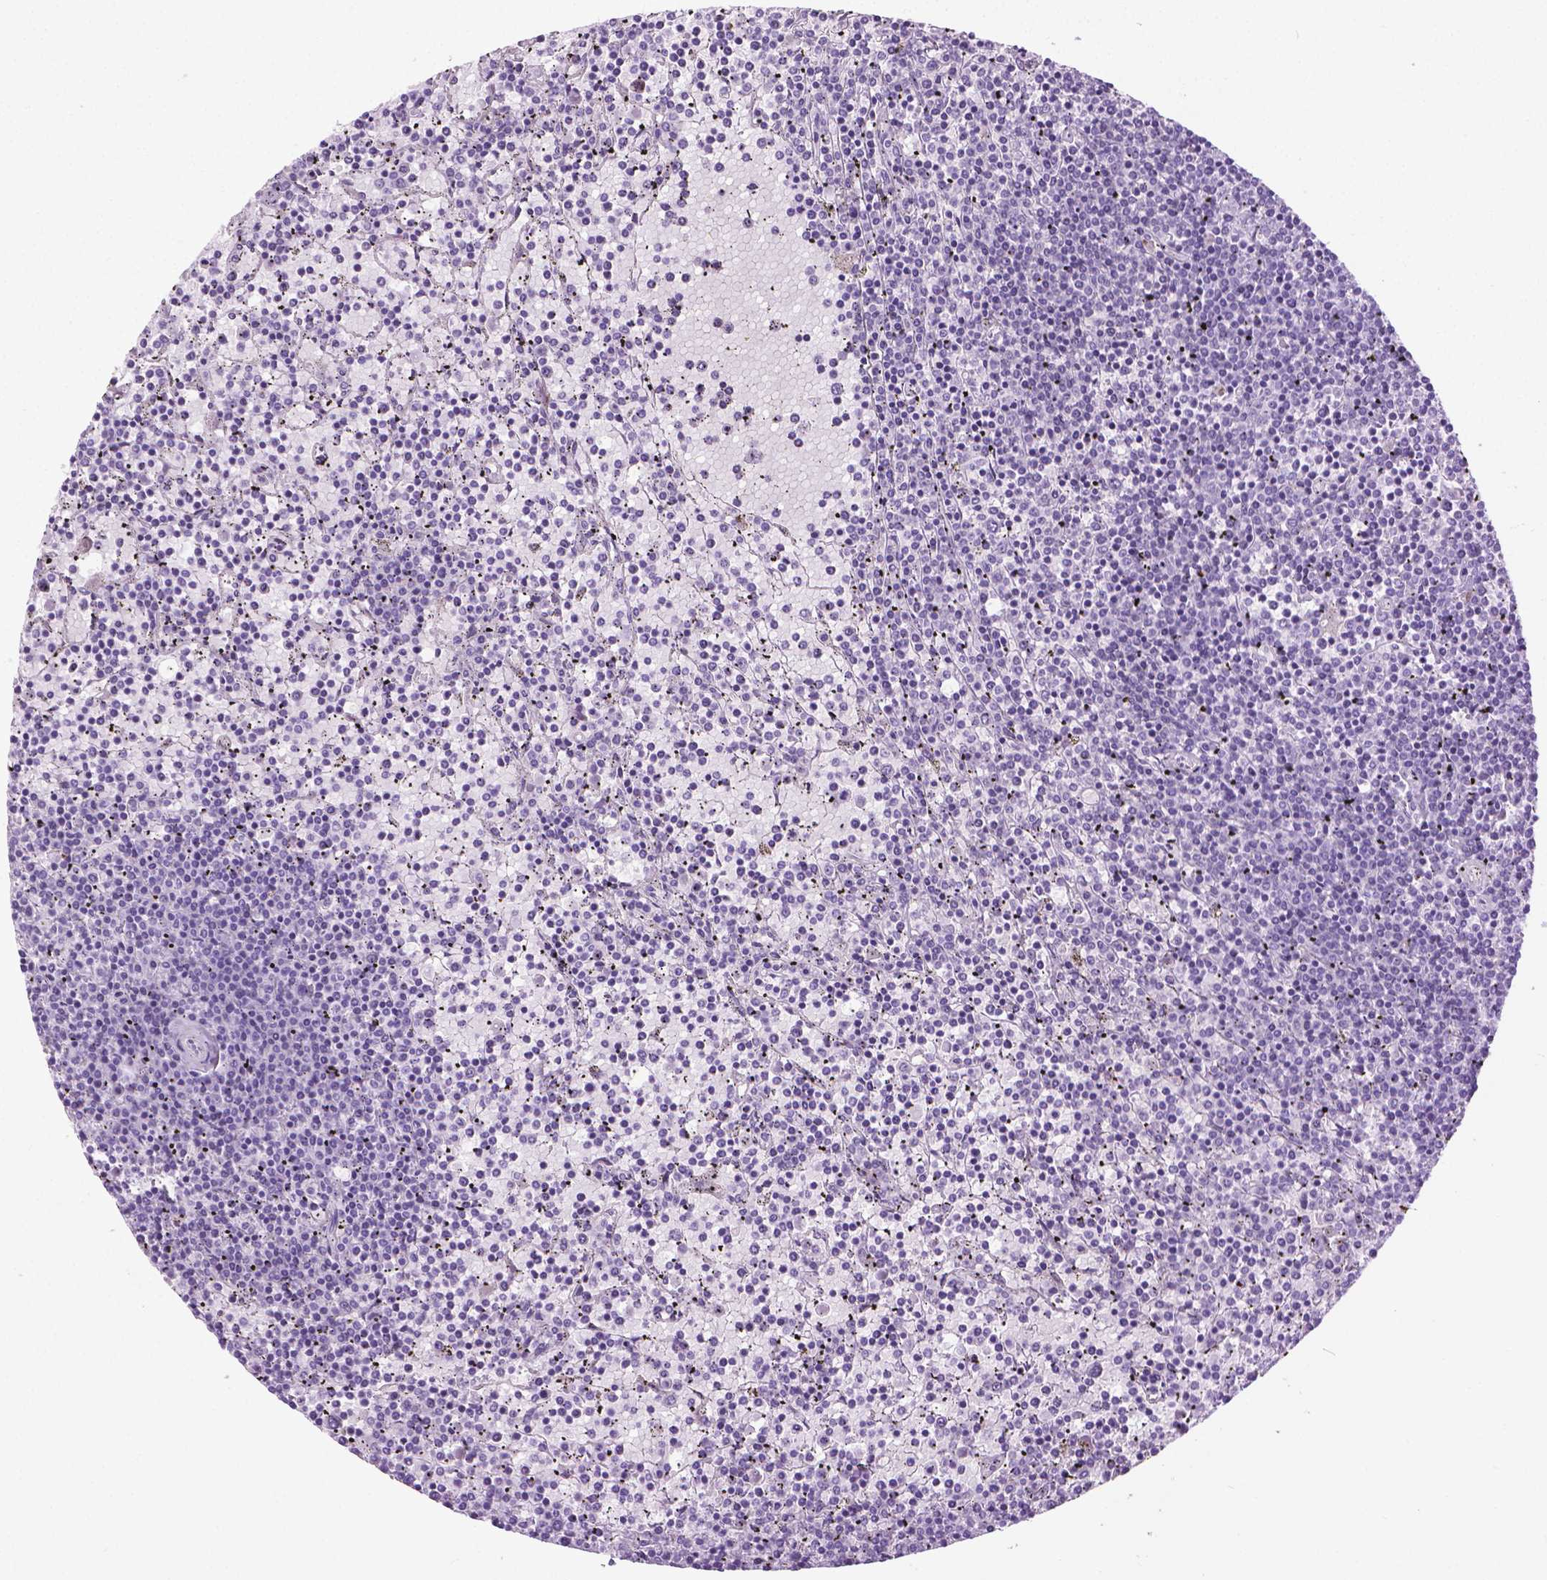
{"staining": {"intensity": "negative", "quantity": "none", "location": "none"}, "tissue": "lymphoma", "cell_type": "Tumor cells", "image_type": "cancer", "snomed": [{"axis": "morphology", "description": "Malignant lymphoma, non-Hodgkin's type, Low grade"}, {"axis": "topography", "description": "Spleen"}], "caption": "The IHC image has no significant staining in tumor cells of low-grade malignant lymphoma, non-Hodgkin's type tissue.", "gene": "DNAI7", "patient": {"sex": "female", "age": 77}}